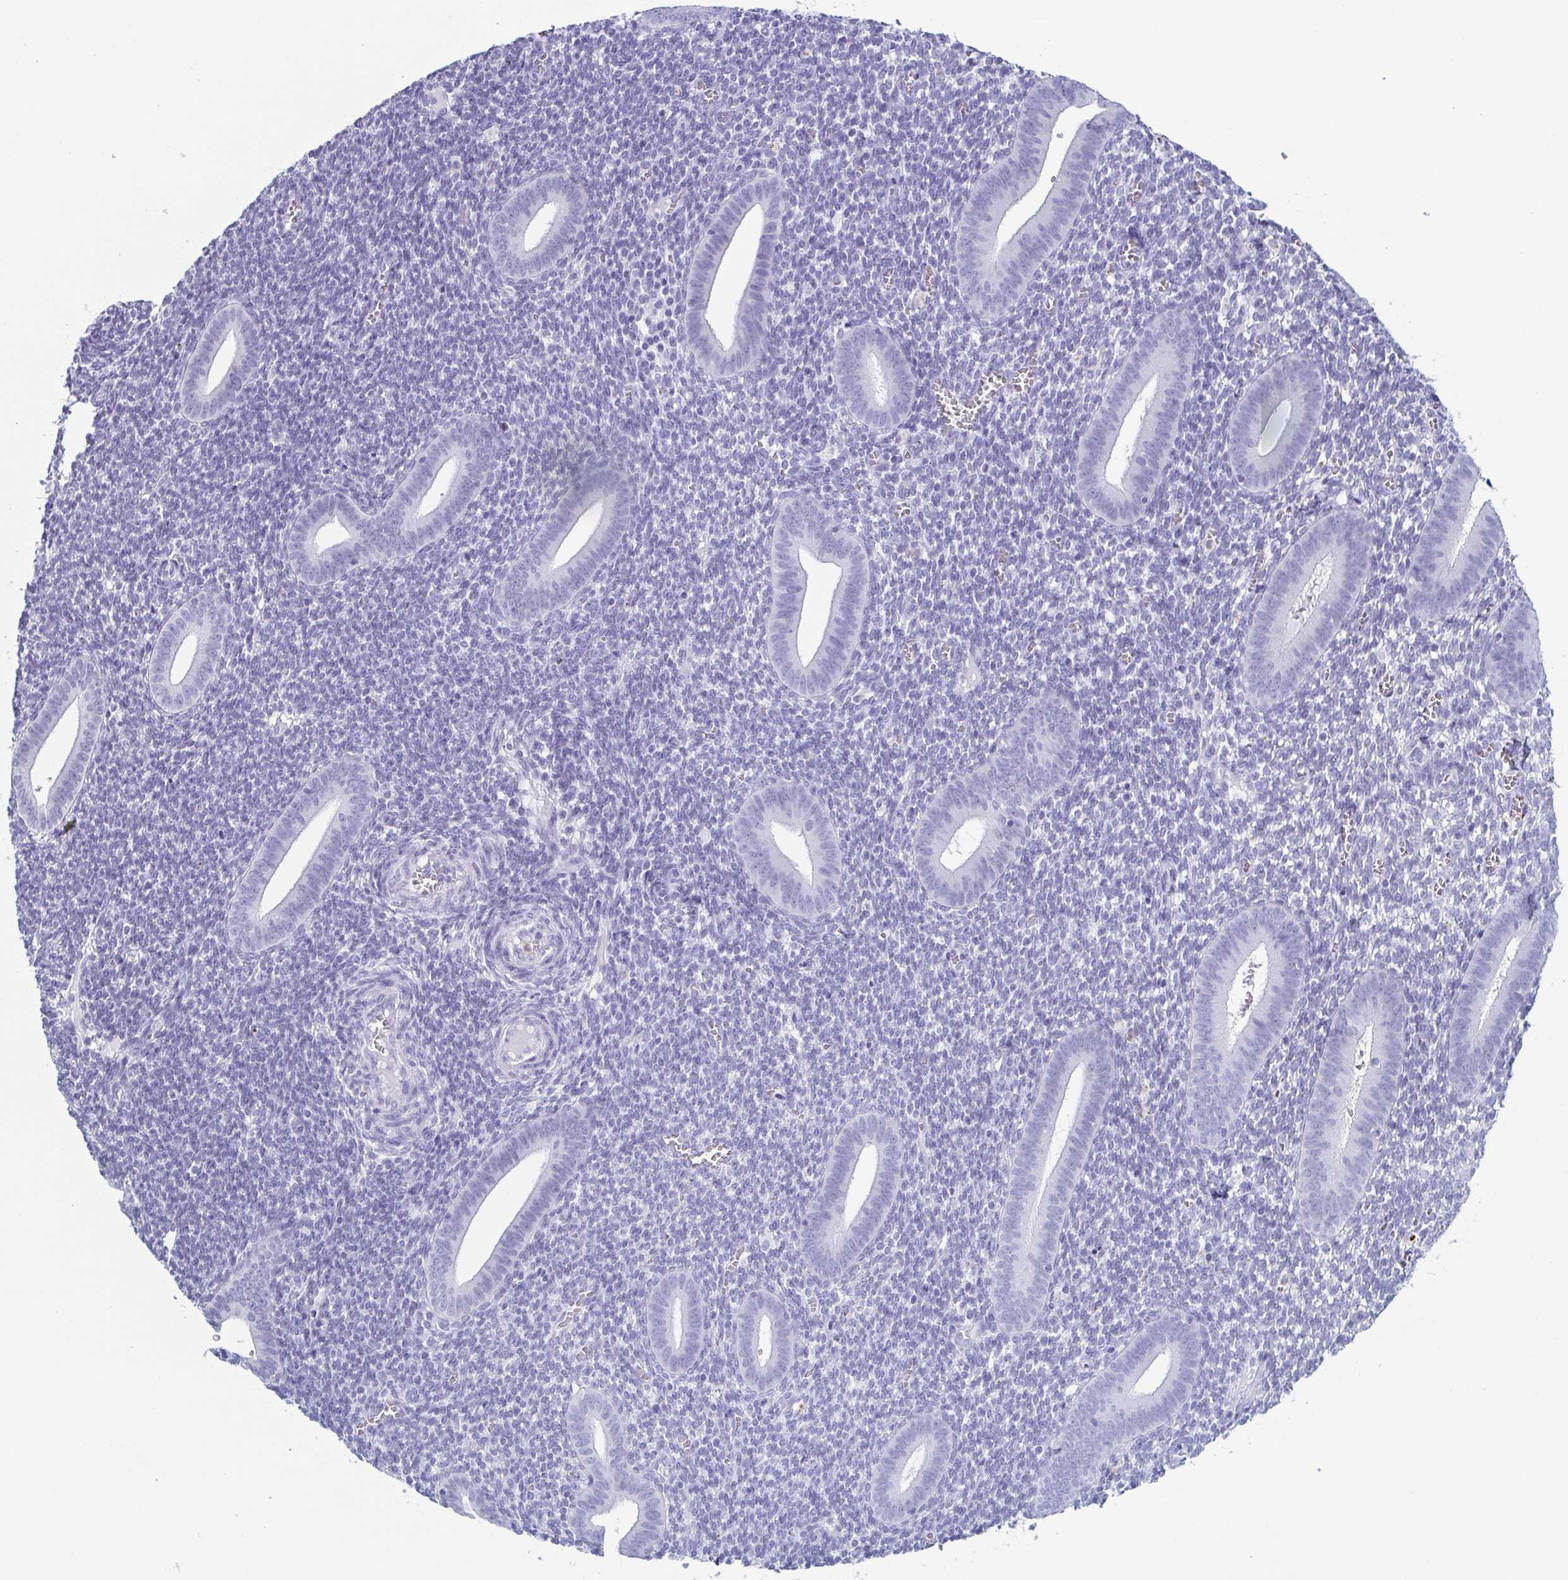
{"staining": {"intensity": "negative", "quantity": "none", "location": "none"}, "tissue": "endometrium", "cell_type": "Cells in endometrial stroma", "image_type": "normal", "snomed": [{"axis": "morphology", "description": "Normal tissue, NOS"}, {"axis": "topography", "description": "Endometrium"}], "caption": "This photomicrograph is of normal endometrium stained with immunohistochemistry to label a protein in brown with the nuclei are counter-stained blue. There is no staining in cells in endometrial stroma.", "gene": "BPI", "patient": {"sex": "female", "age": 25}}